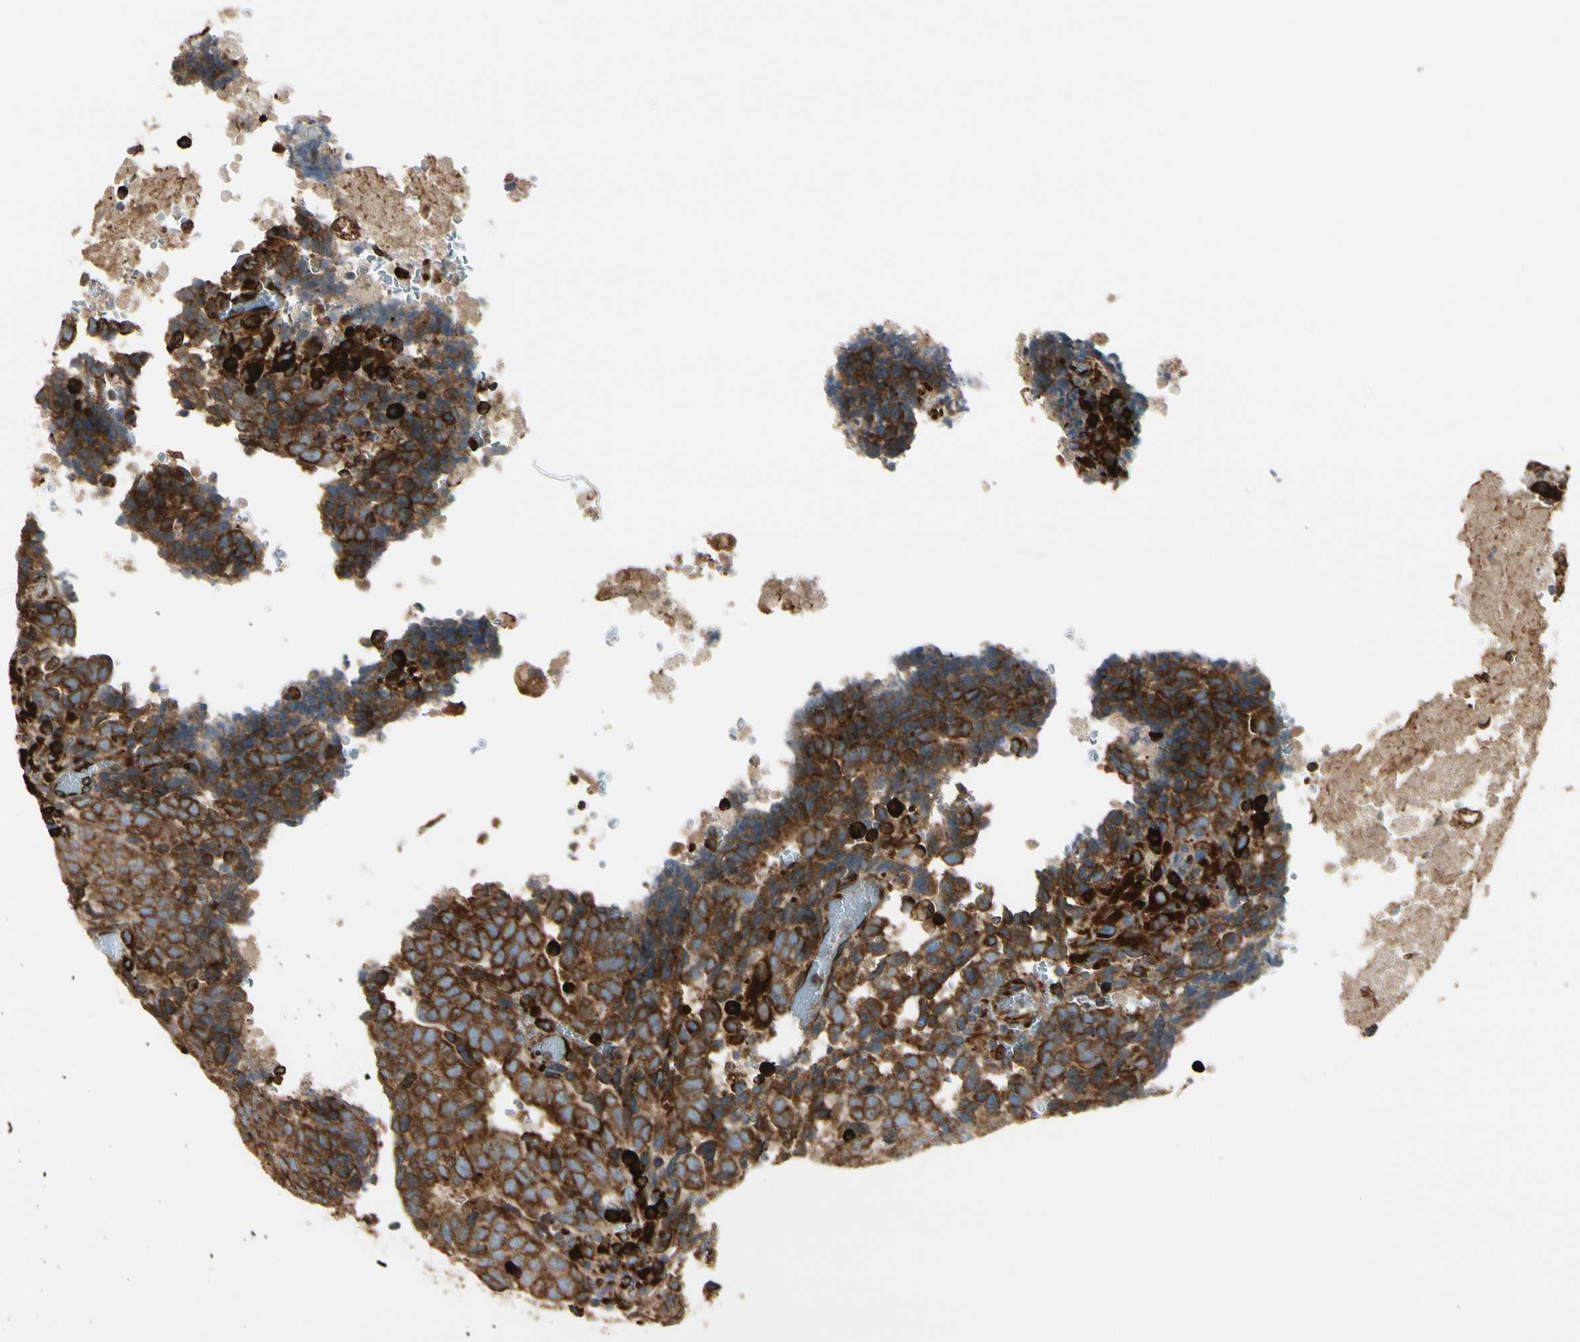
{"staining": {"intensity": "strong", "quantity": ">75%", "location": "cytoplasmic/membranous"}, "tissue": "testis cancer", "cell_type": "Tumor cells", "image_type": "cancer", "snomed": [{"axis": "morphology", "description": "Necrosis, NOS"}, {"axis": "morphology", "description": "Carcinoma, Embryonal, NOS"}, {"axis": "topography", "description": "Testis"}], "caption": "Immunohistochemistry of human testis cancer (embryonal carcinoma) displays high levels of strong cytoplasmic/membranous expression in approximately >75% of tumor cells. (DAB IHC, brown staining for protein, blue staining for nuclei).", "gene": "RRBP1", "patient": {"sex": "male", "age": 19}}